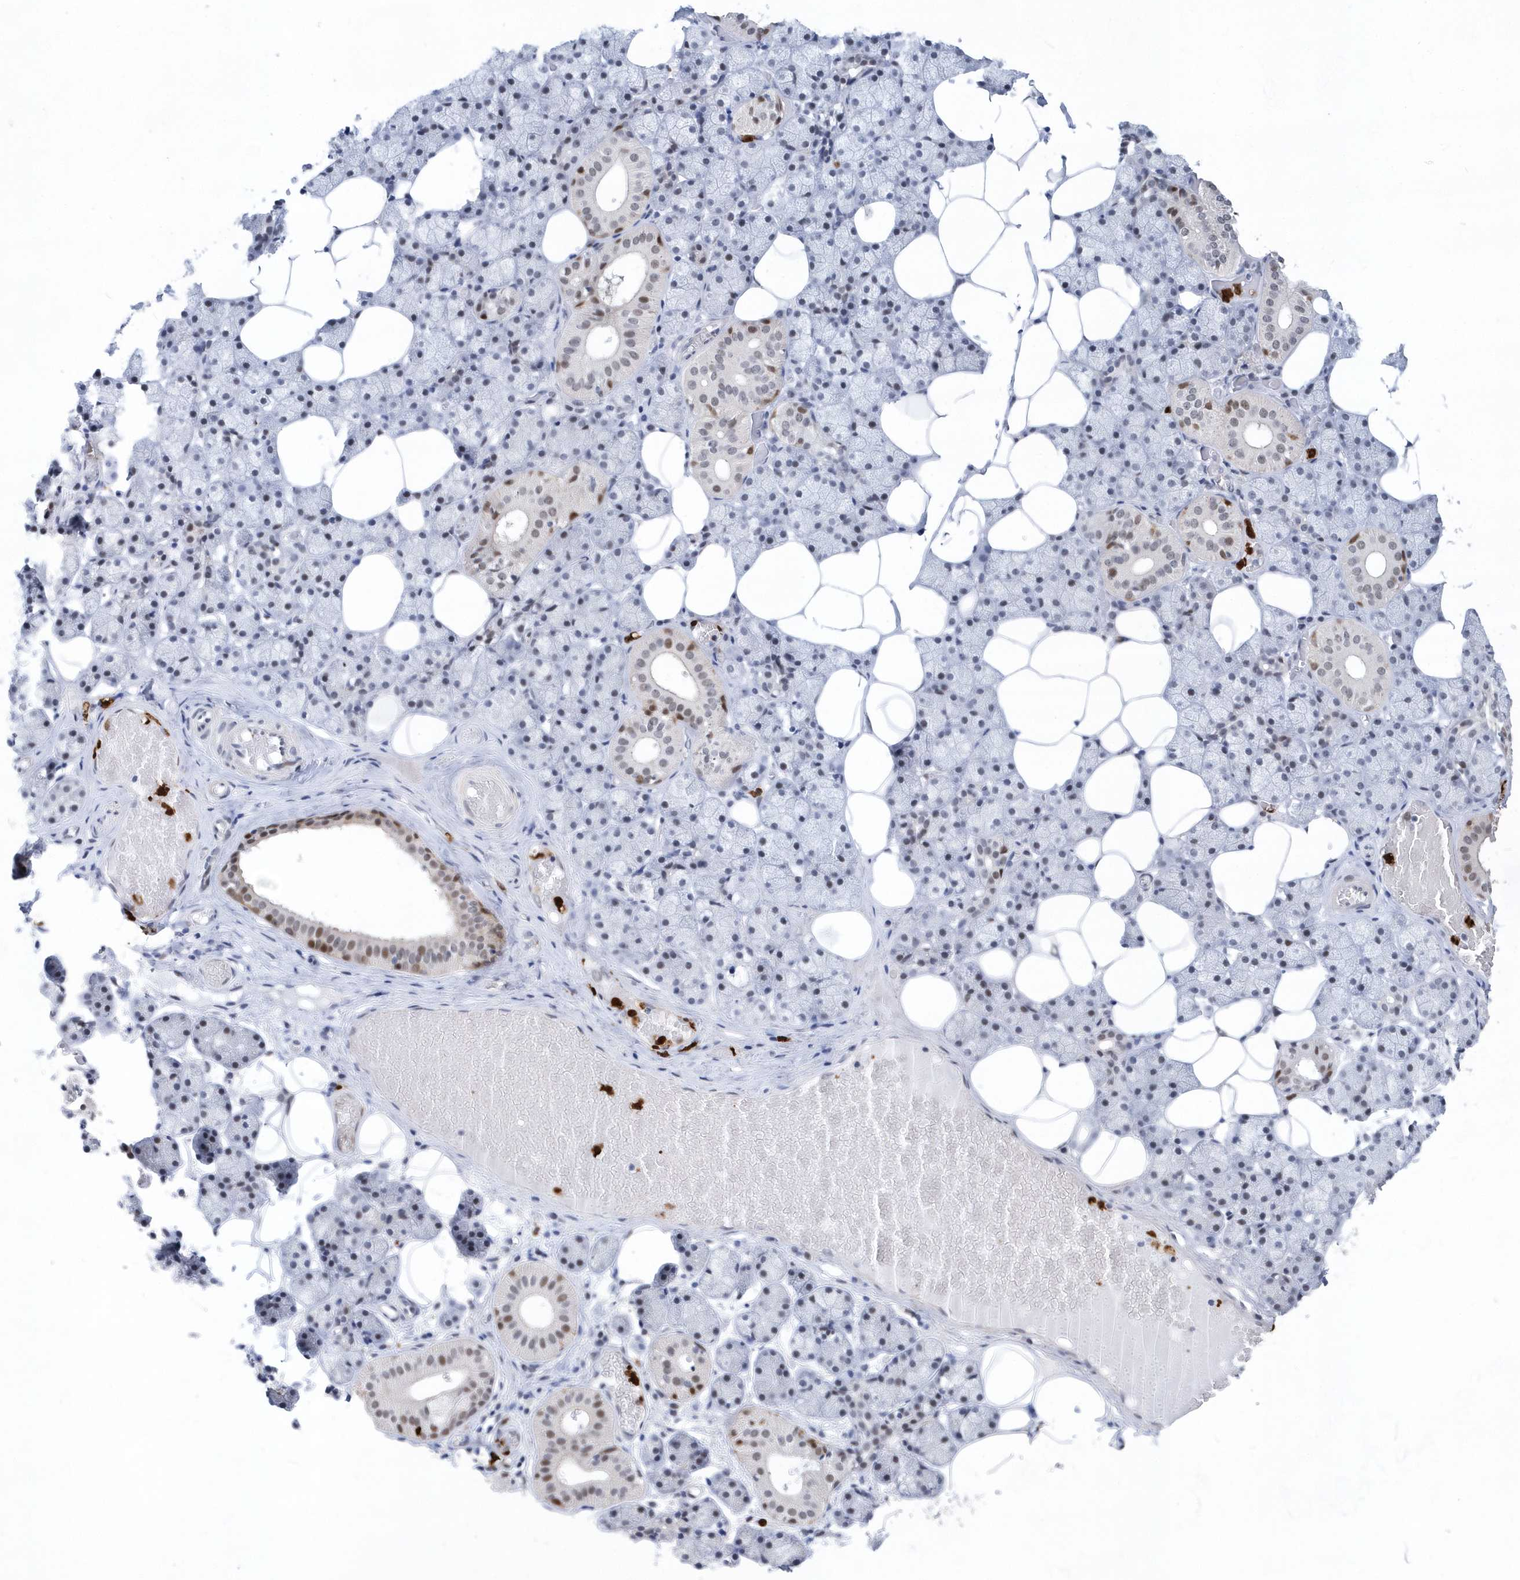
{"staining": {"intensity": "moderate", "quantity": "<25%", "location": "nuclear"}, "tissue": "salivary gland", "cell_type": "Glandular cells", "image_type": "normal", "snomed": [{"axis": "morphology", "description": "Normal tissue, NOS"}, {"axis": "topography", "description": "Salivary gland"}], "caption": "Moderate nuclear protein expression is present in approximately <25% of glandular cells in salivary gland. Immunohistochemistry stains the protein in brown and the nuclei are stained blue.", "gene": "RPP30", "patient": {"sex": "female", "age": 33}}